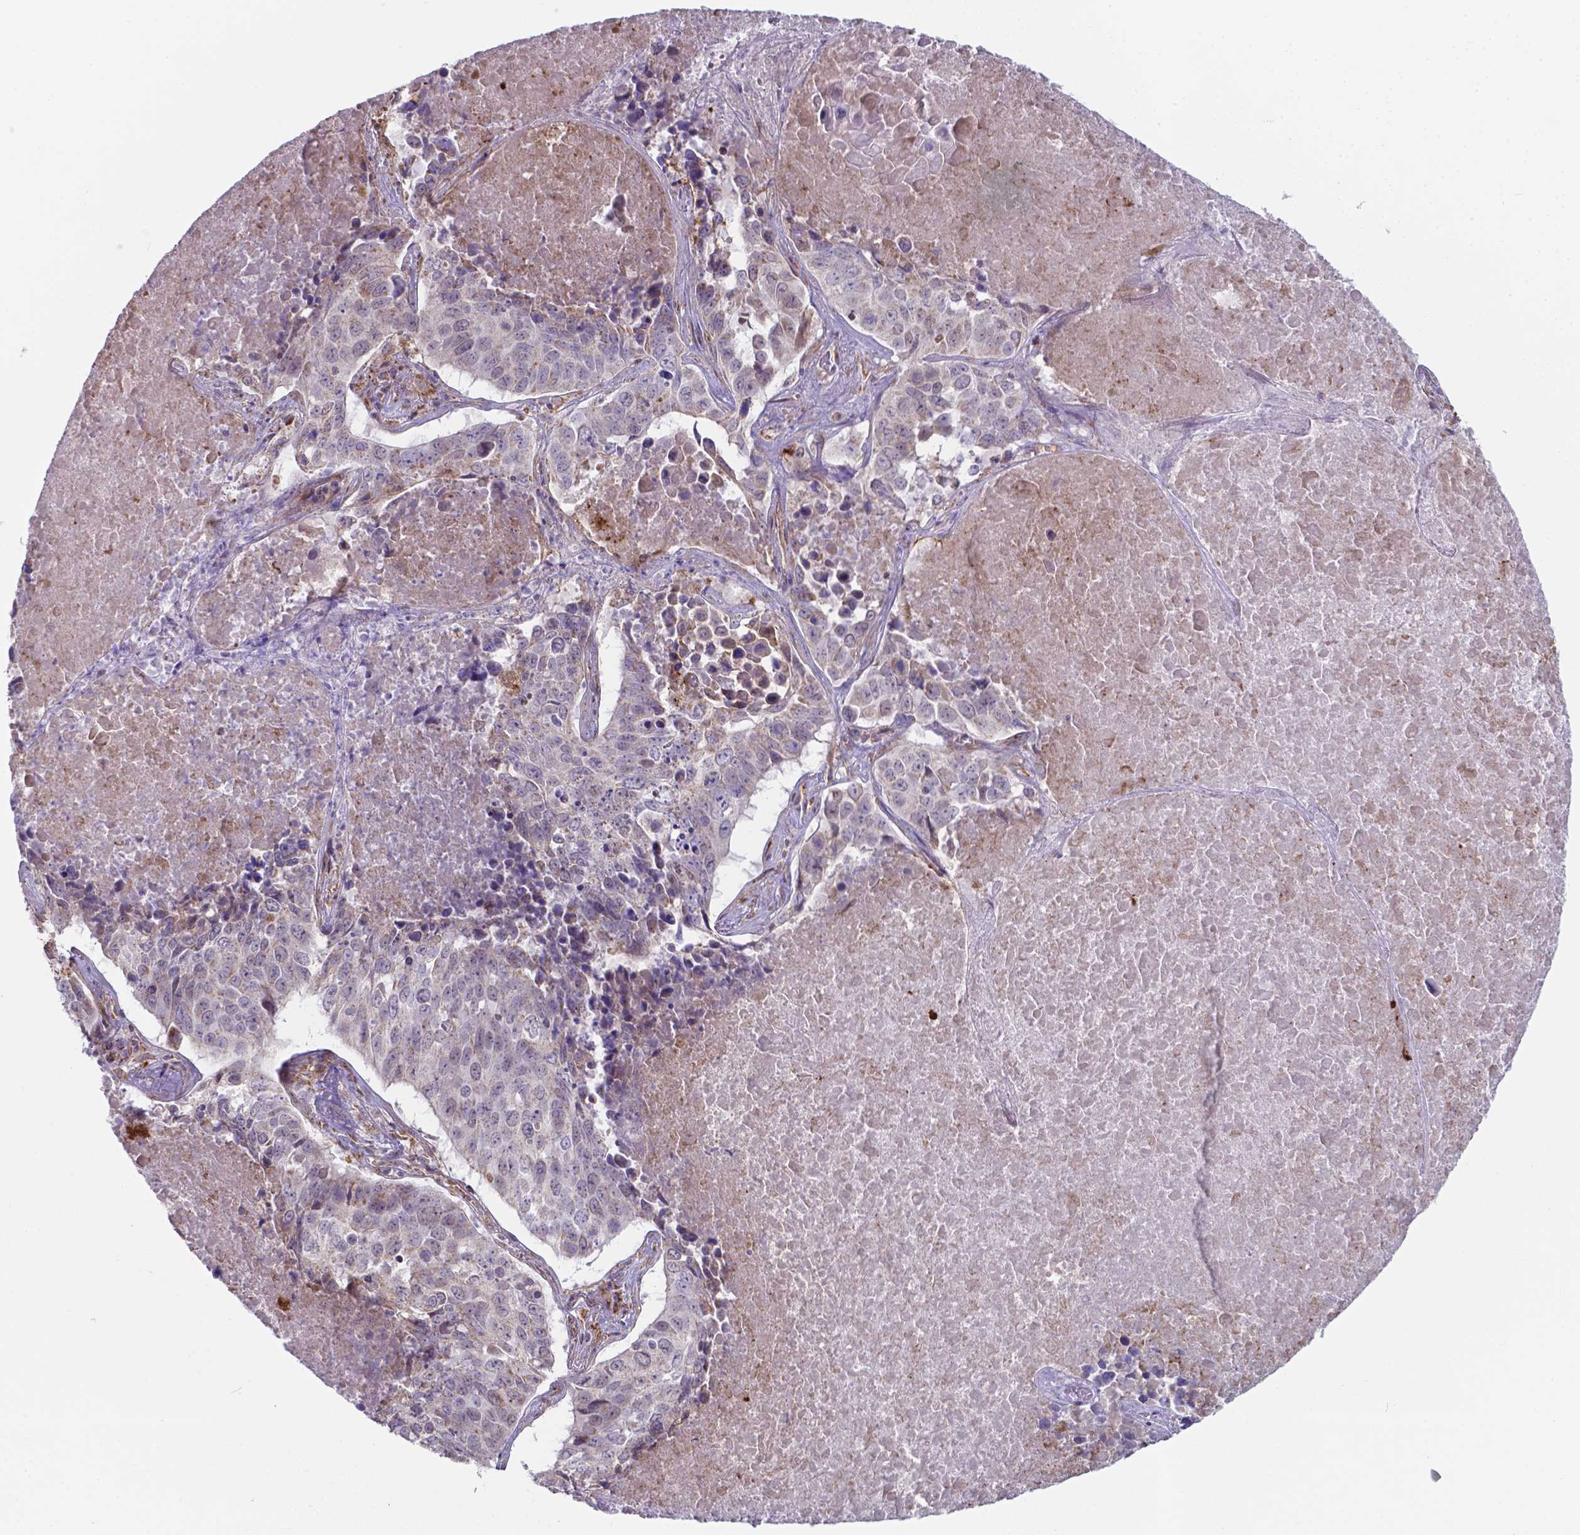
{"staining": {"intensity": "weak", "quantity": "<25%", "location": "cytoplasmic/membranous"}, "tissue": "lung cancer", "cell_type": "Tumor cells", "image_type": "cancer", "snomed": [{"axis": "morphology", "description": "Normal tissue, NOS"}, {"axis": "morphology", "description": "Squamous cell carcinoma, NOS"}, {"axis": "topography", "description": "Bronchus"}, {"axis": "topography", "description": "Lung"}], "caption": "An IHC histopathology image of lung cancer is shown. There is no staining in tumor cells of lung cancer. Nuclei are stained in blue.", "gene": "FAM114A1", "patient": {"sex": "male", "age": 64}}